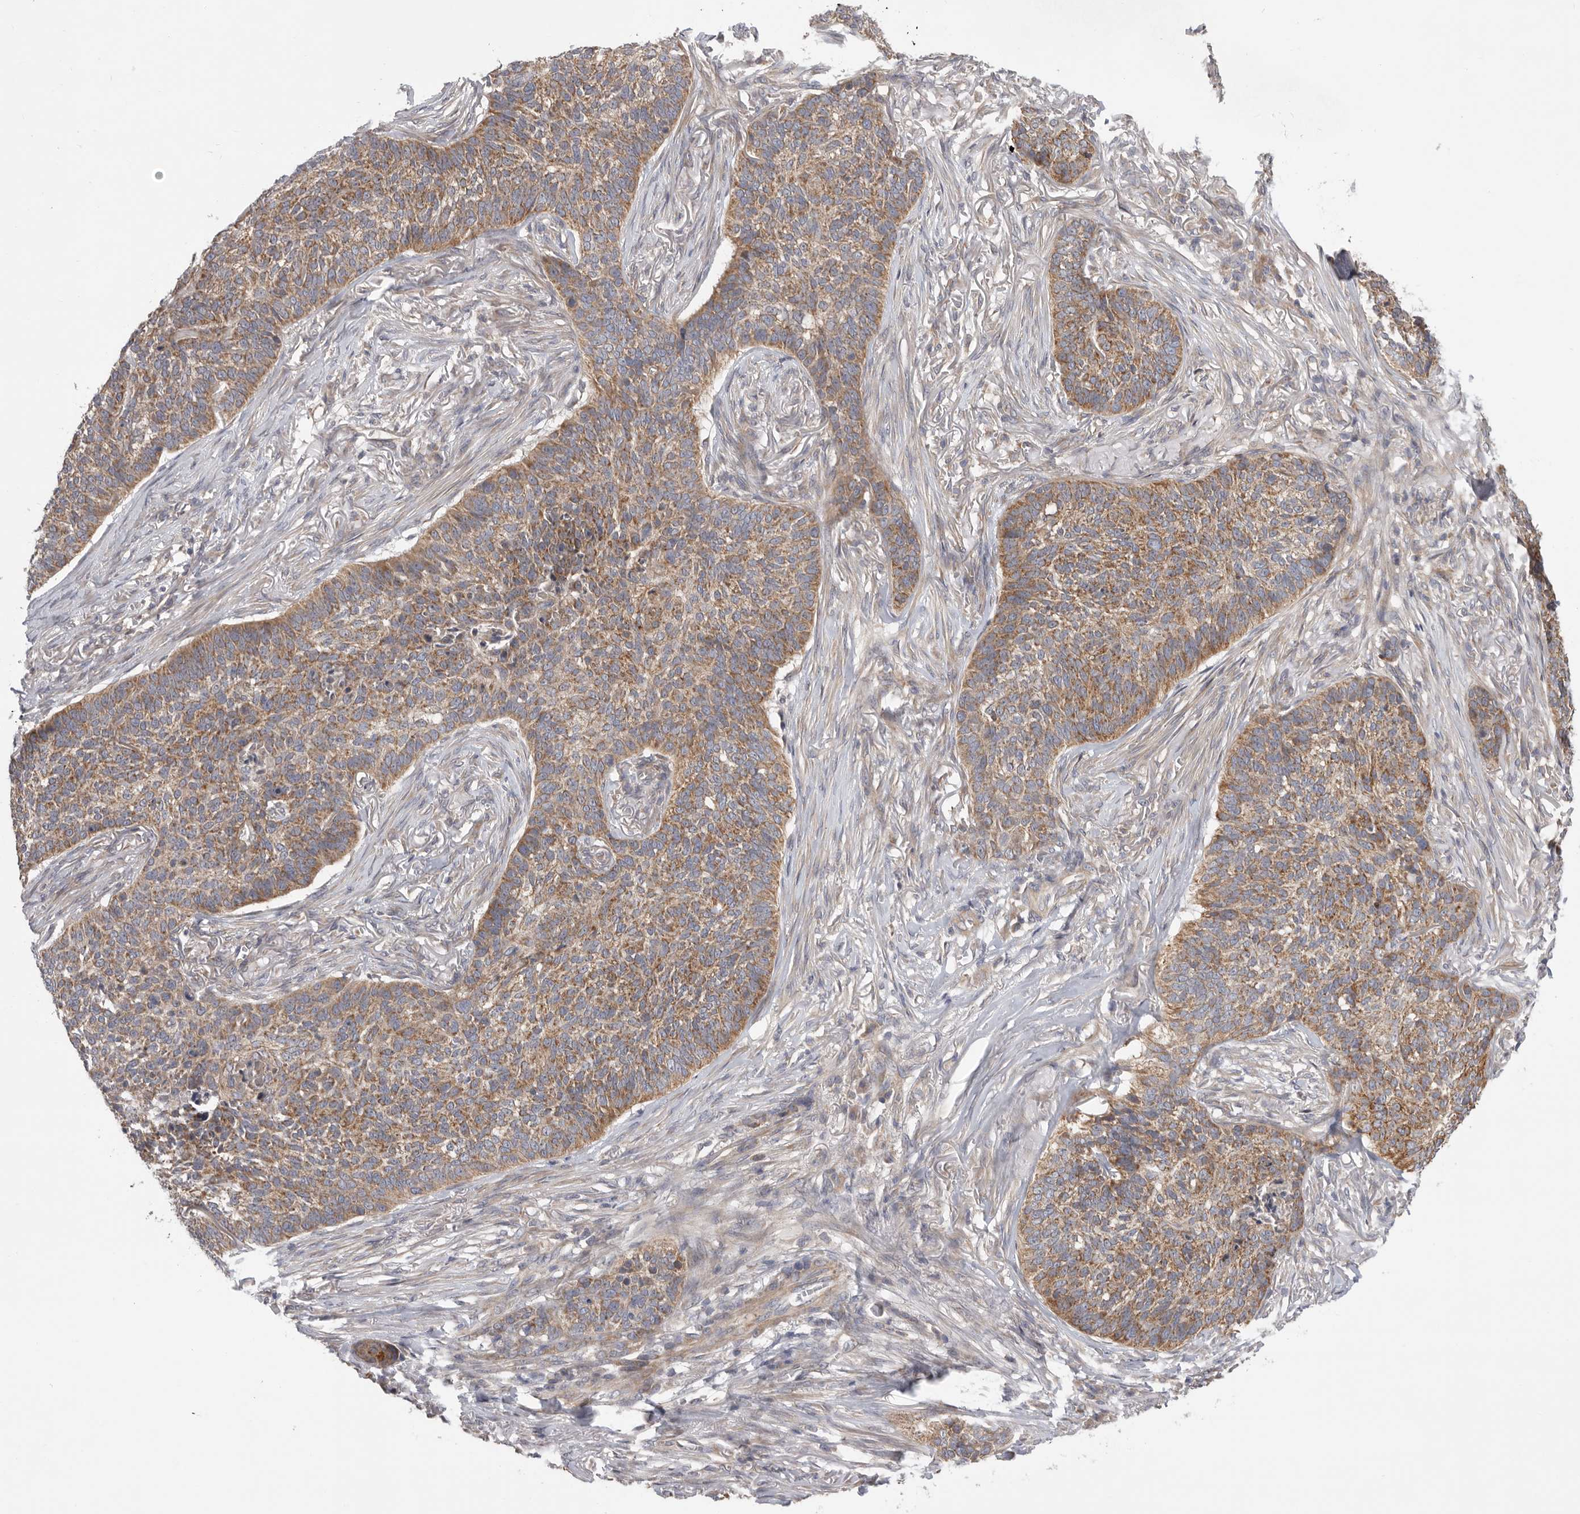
{"staining": {"intensity": "moderate", "quantity": ">75%", "location": "cytoplasmic/membranous"}, "tissue": "skin cancer", "cell_type": "Tumor cells", "image_type": "cancer", "snomed": [{"axis": "morphology", "description": "Basal cell carcinoma"}, {"axis": "topography", "description": "Skin"}], "caption": "Protein staining of skin basal cell carcinoma tissue exhibits moderate cytoplasmic/membranous staining in about >75% of tumor cells.", "gene": "MTFR1L", "patient": {"sex": "male", "age": 85}}